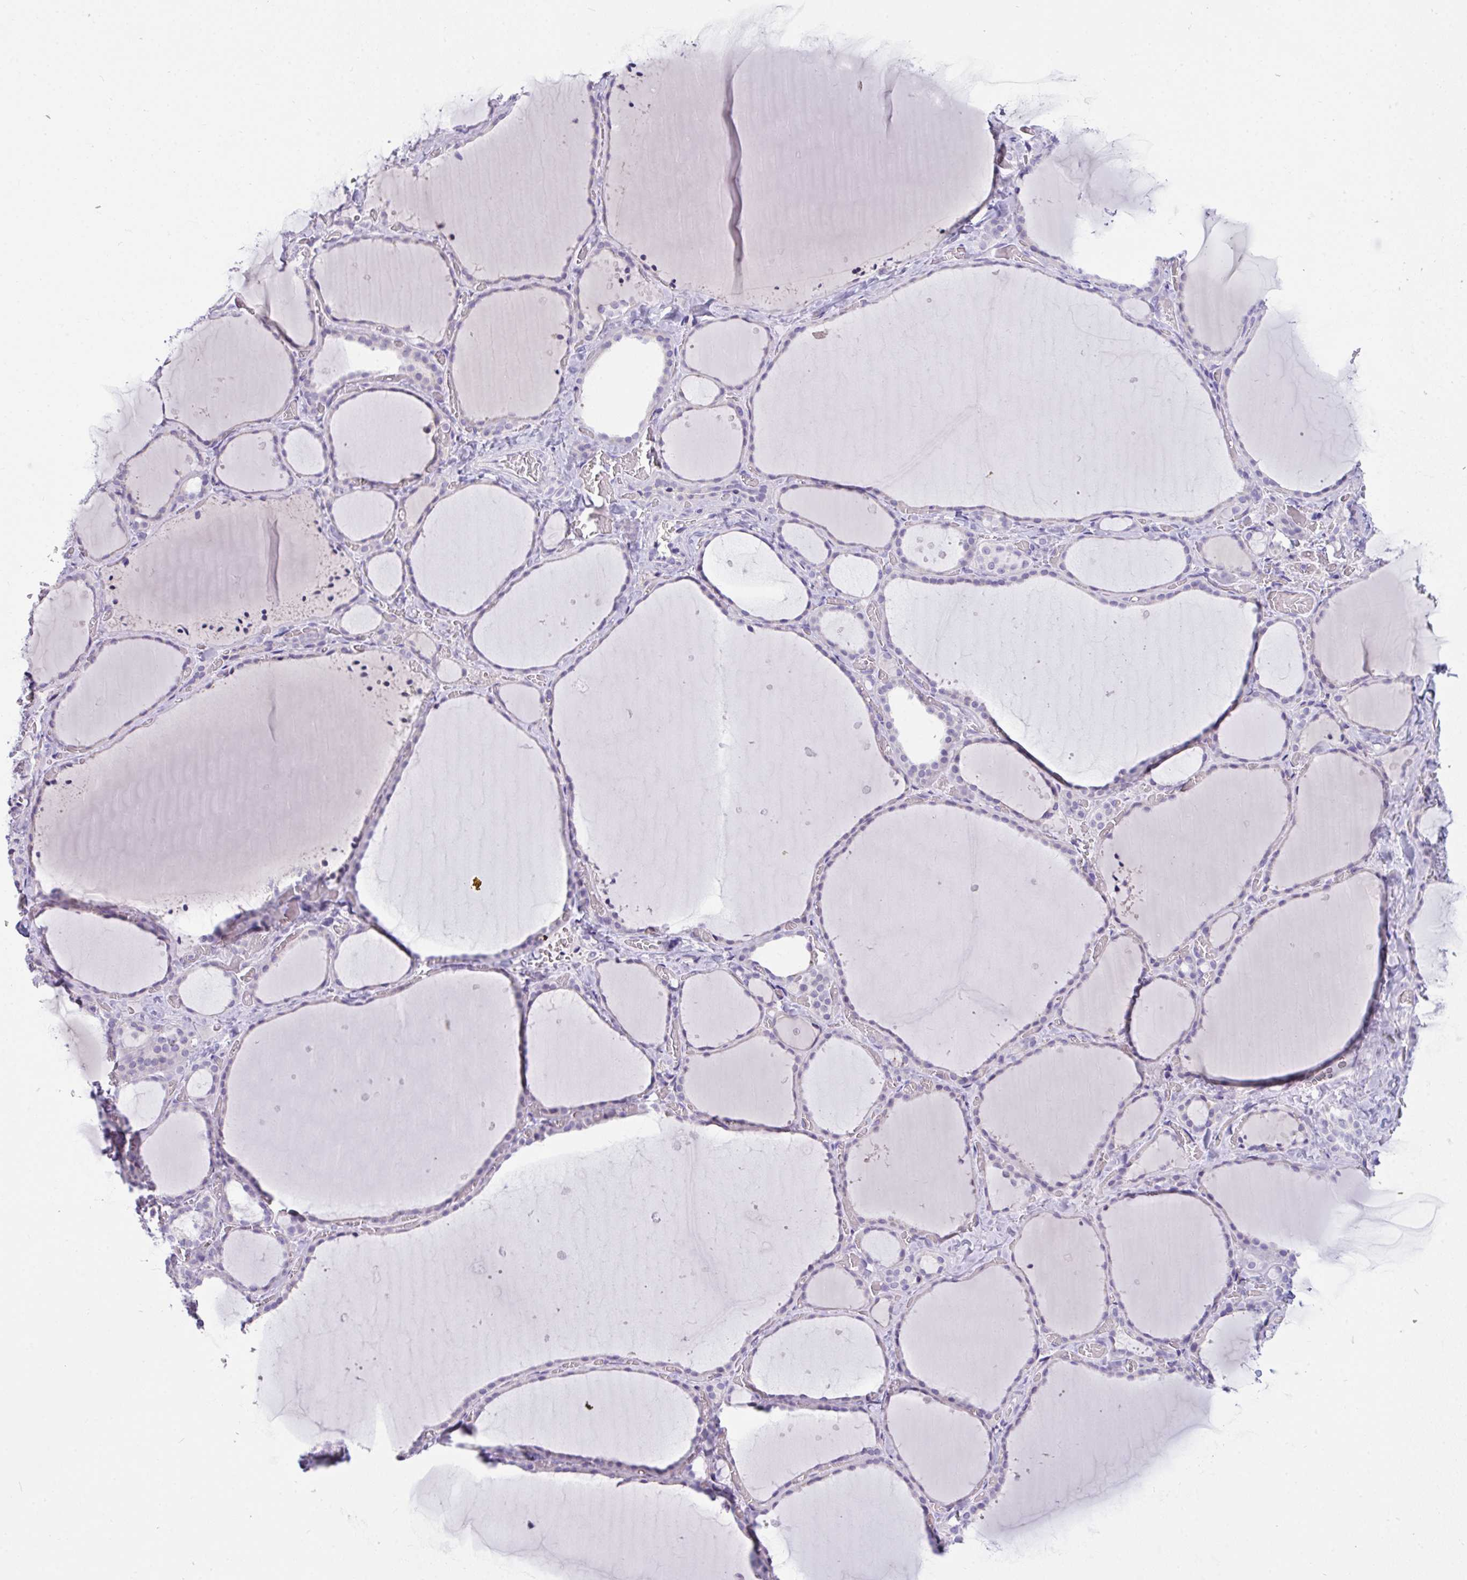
{"staining": {"intensity": "negative", "quantity": "none", "location": "none"}, "tissue": "thyroid gland", "cell_type": "Glandular cells", "image_type": "normal", "snomed": [{"axis": "morphology", "description": "Normal tissue, NOS"}, {"axis": "topography", "description": "Thyroid gland"}], "caption": "Glandular cells are negative for protein expression in benign human thyroid gland. The staining was performed using DAB (3,3'-diaminobenzidine) to visualize the protein expression in brown, while the nuclei were stained in blue with hematoxylin (Magnification: 20x).", "gene": "SEMA6B", "patient": {"sex": "female", "age": 36}}